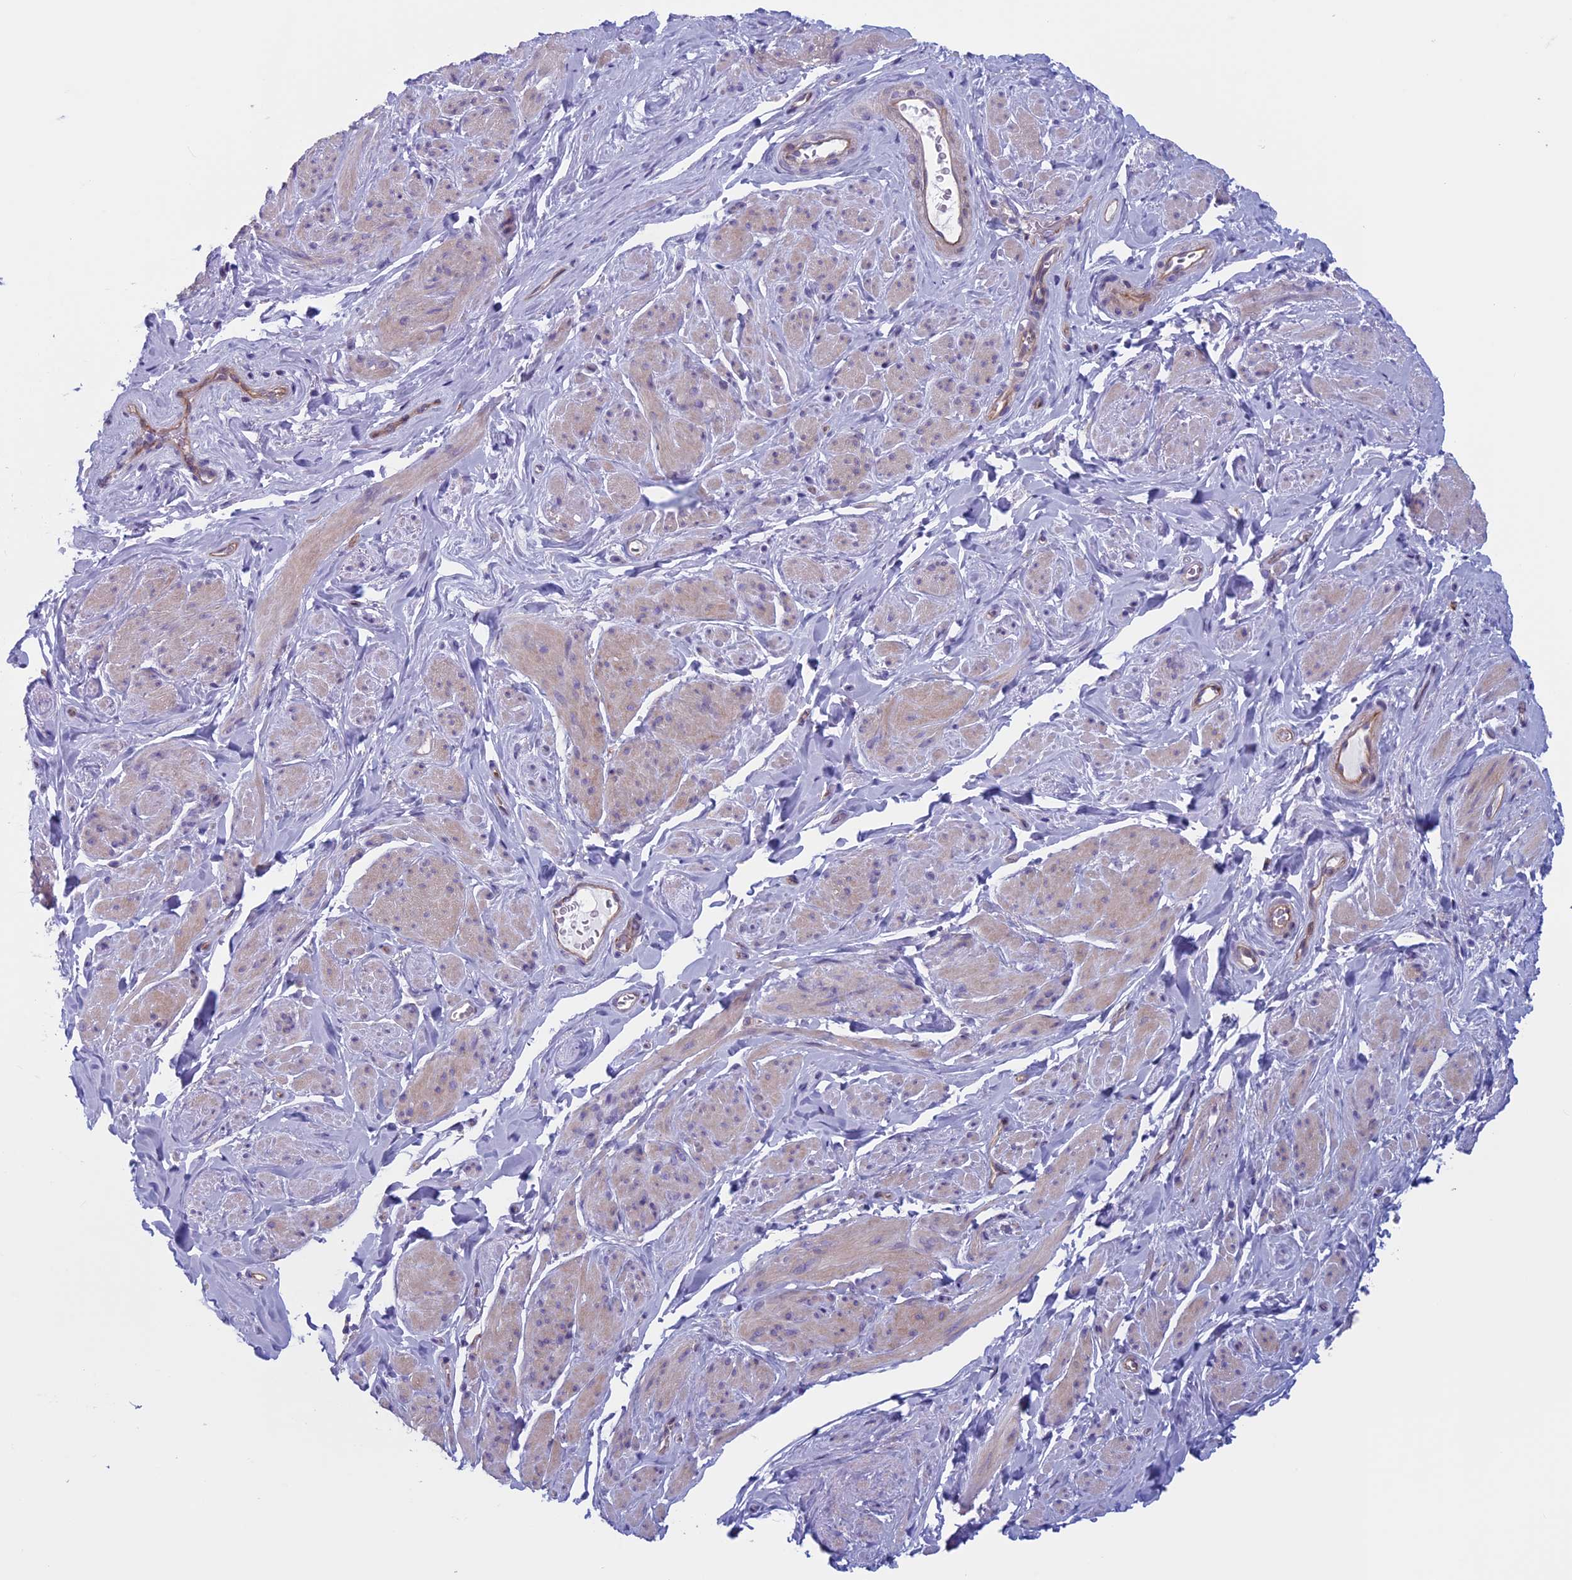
{"staining": {"intensity": "weak", "quantity": "25%-75%", "location": "cytoplasmic/membranous"}, "tissue": "smooth muscle", "cell_type": "Smooth muscle cells", "image_type": "normal", "snomed": [{"axis": "morphology", "description": "Normal tissue, NOS"}, {"axis": "topography", "description": "Smooth muscle"}, {"axis": "topography", "description": "Peripheral nerve tissue"}], "caption": "Unremarkable smooth muscle demonstrates weak cytoplasmic/membranous positivity in about 25%-75% of smooth muscle cells.", "gene": "CNOT6L", "patient": {"sex": "male", "age": 69}}